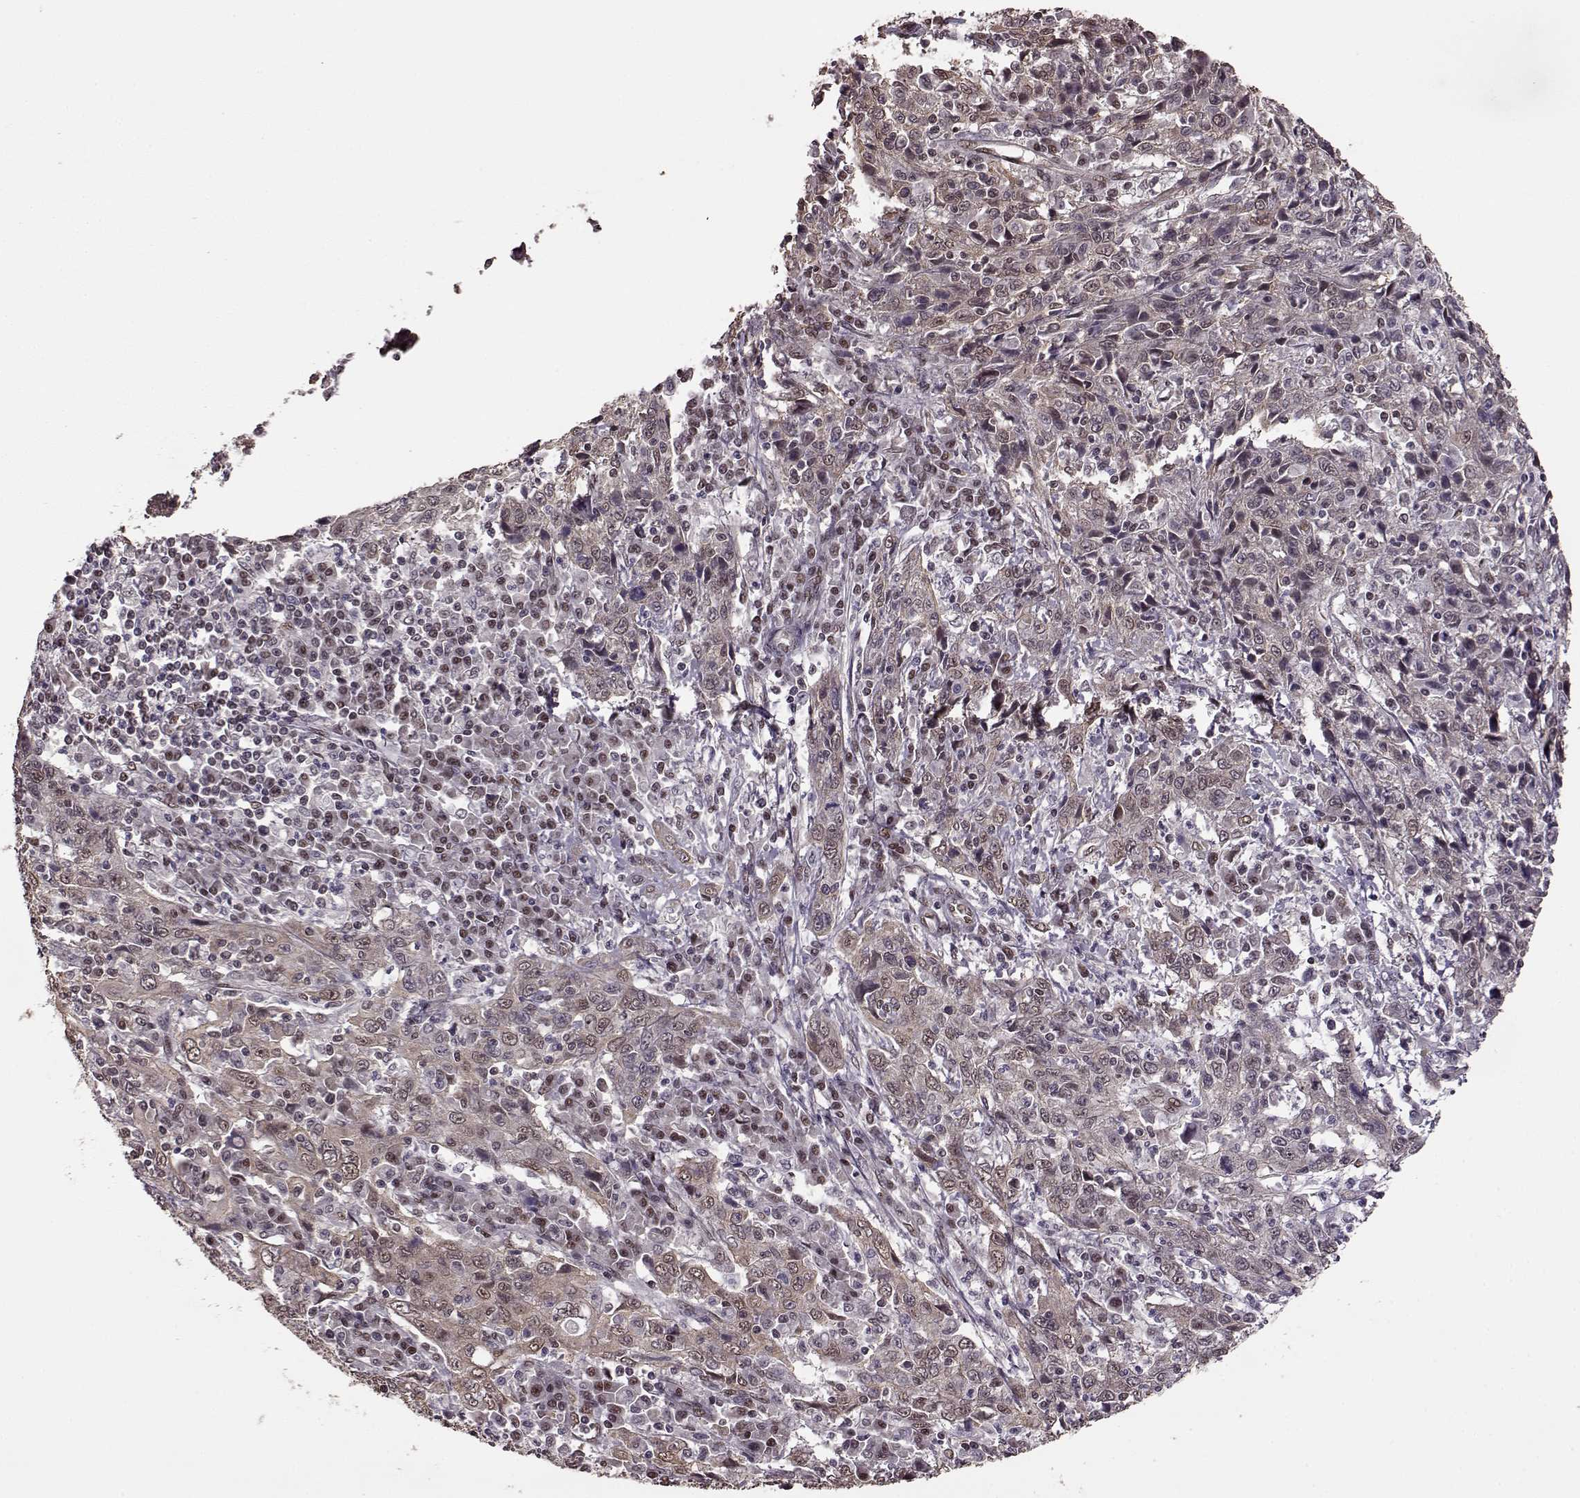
{"staining": {"intensity": "weak", "quantity": ">75%", "location": "cytoplasmic/membranous,nuclear"}, "tissue": "cervical cancer", "cell_type": "Tumor cells", "image_type": "cancer", "snomed": [{"axis": "morphology", "description": "Squamous cell carcinoma, NOS"}, {"axis": "topography", "description": "Cervix"}], "caption": "Protein expression analysis of human cervical squamous cell carcinoma reveals weak cytoplasmic/membranous and nuclear staining in approximately >75% of tumor cells. The staining was performed using DAB, with brown indicating positive protein expression. Nuclei are stained blue with hematoxylin.", "gene": "FTO", "patient": {"sex": "female", "age": 46}}